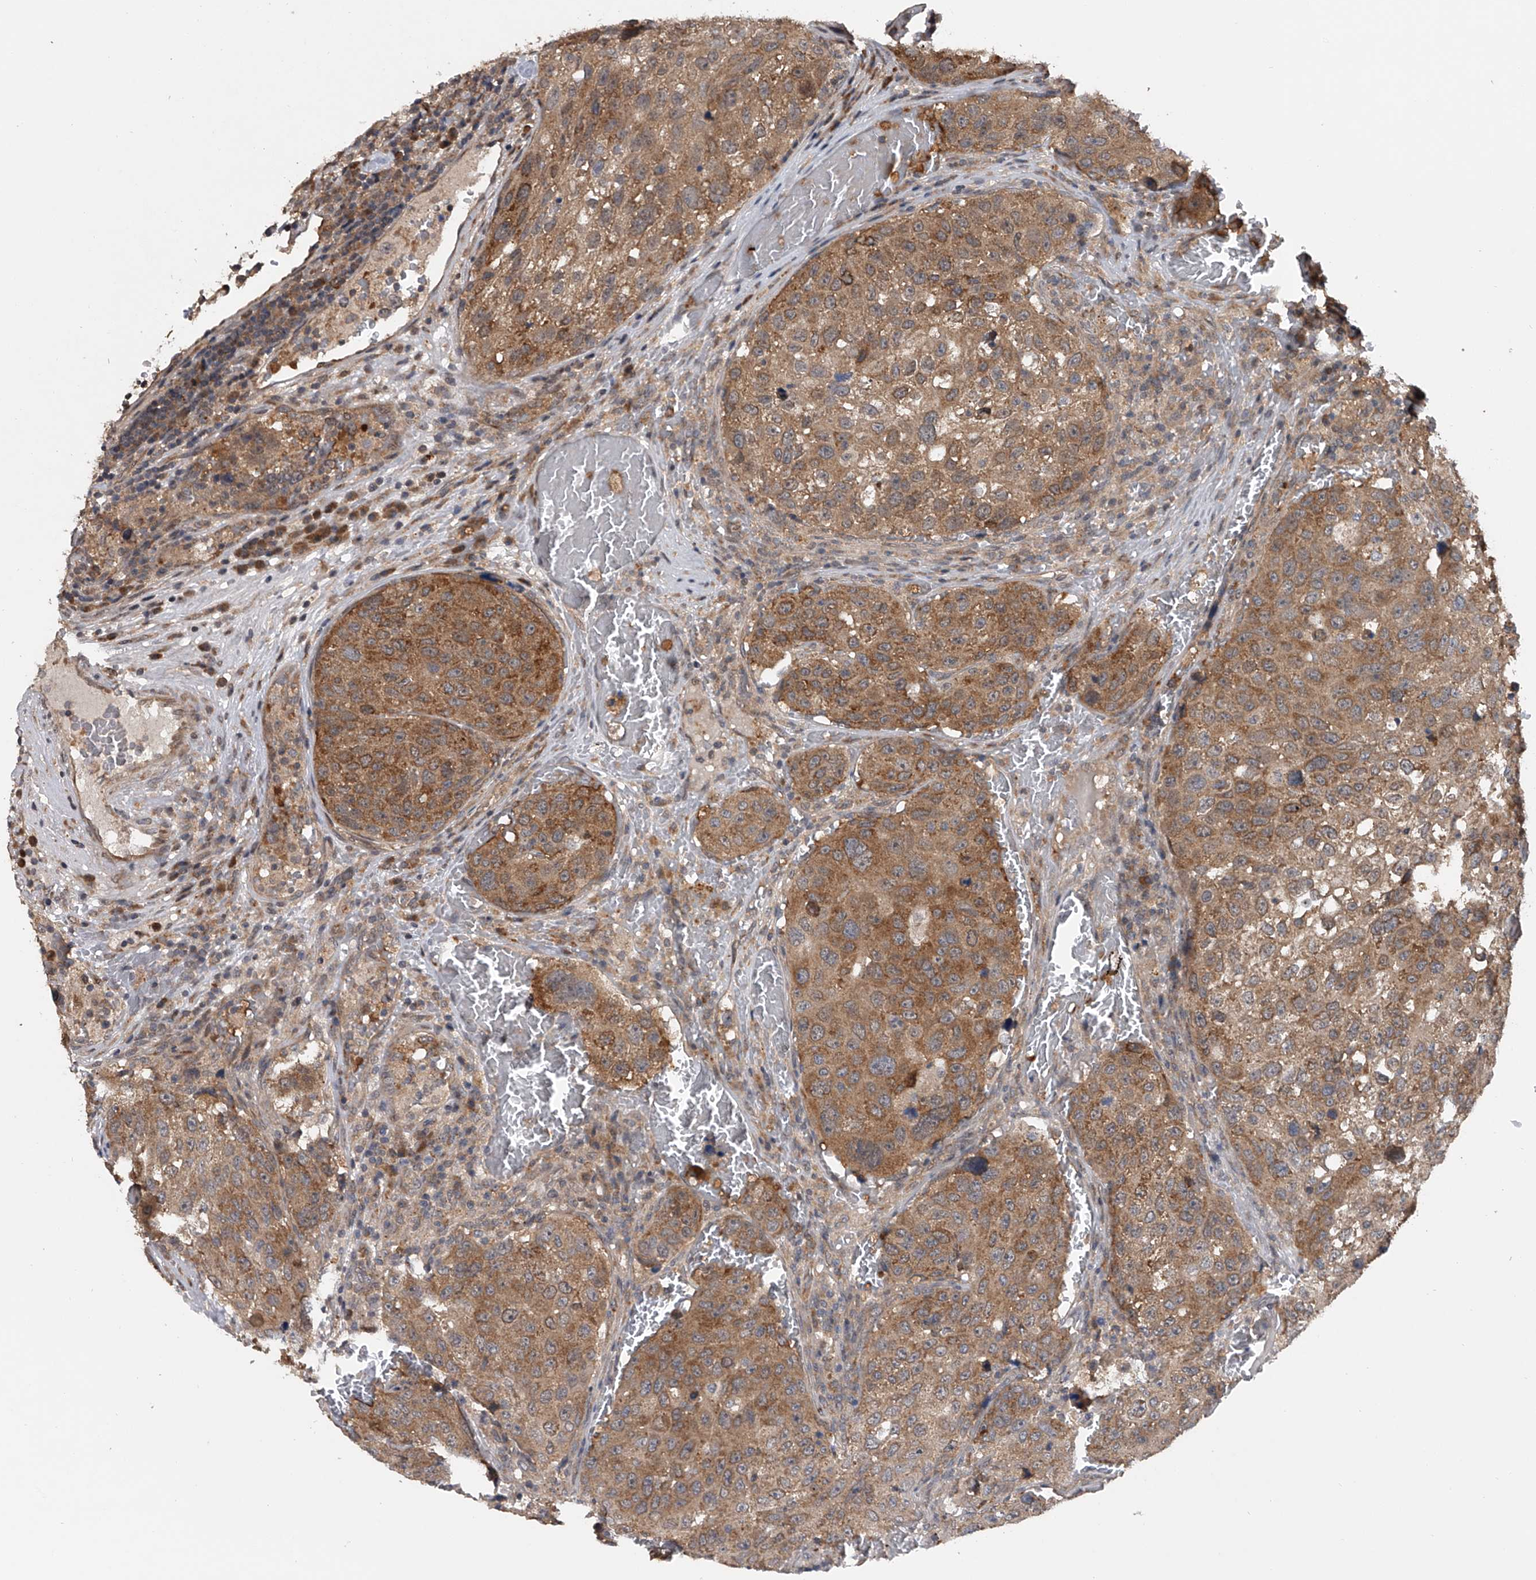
{"staining": {"intensity": "moderate", "quantity": ">75%", "location": "cytoplasmic/membranous"}, "tissue": "urothelial cancer", "cell_type": "Tumor cells", "image_type": "cancer", "snomed": [{"axis": "morphology", "description": "Urothelial carcinoma, High grade"}, {"axis": "topography", "description": "Lymph node"}, {"axis": "topography", "description": "Urinary bladder"}], "caption": "Immunohistochemistry photomicrograph of neoplastic tissue: high-grade urothelial carcinoma stained using immunohistochemistry (IHC) shows medium levels of moderate protein expression localized specifically in the cytoplasmic/membranous of tumor cells, appearing as a cytoplasmic/membranous brown color.", "gene": "GEMIN8", "patient": {"sex": "male", "age": 51}}